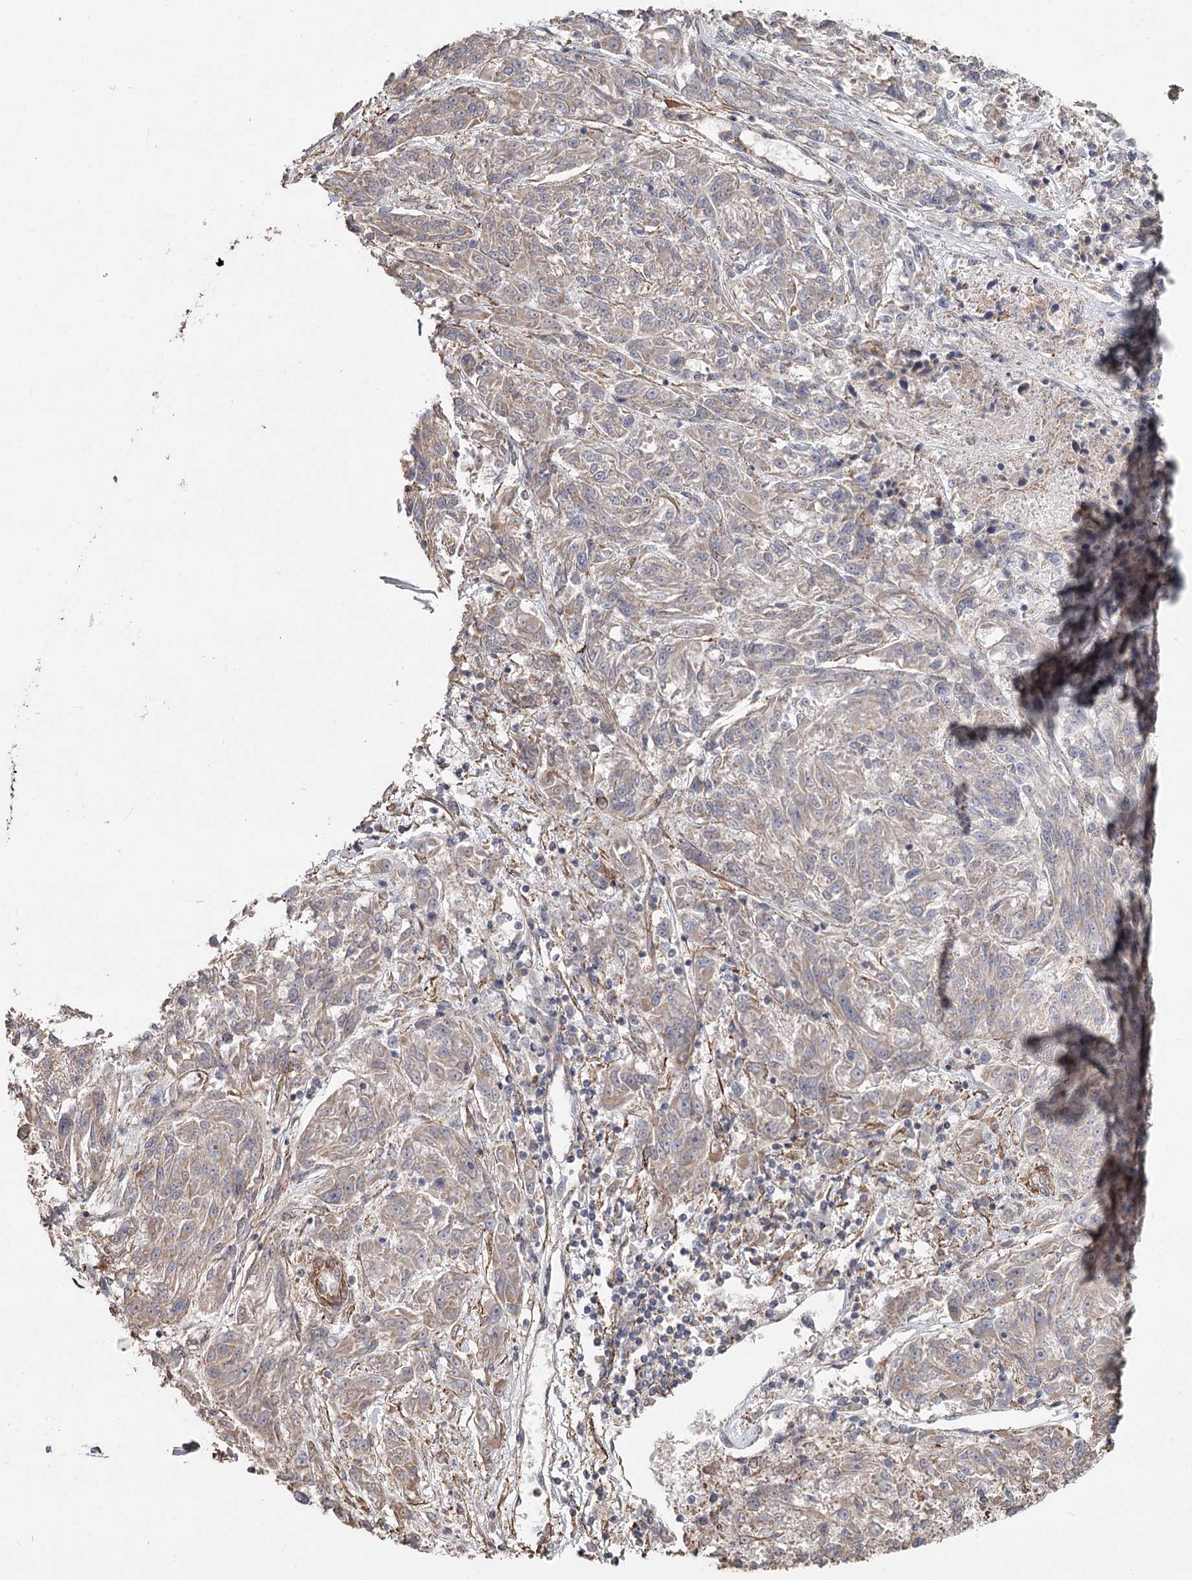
{"staining": {"intensity": "weak", "quantity": "<25%", "location": "cytoplasmic/membranous"}, "tissue": "melanoma", "cell_type": "Tumor cells", "image_type": "cancer", "snomed": [{"axis": "morphology", "description": "Malignant melanoma, NOS"}, {"axis": "topography", "description": "Skin"}], "caption": "An immunohistochemistry photomicrograph of melanoma is shown. There is no staining in tumor cells of melanoma. (Stains: DAB (3,3'-diaminobenzidine) immunohistochemistry (IHC) with hematoxylin counter stain, Microscopy: brightfield microscopy at high magnification).", "gene": "DHRS9", "patient": {"sex": "male", "age": 53}}